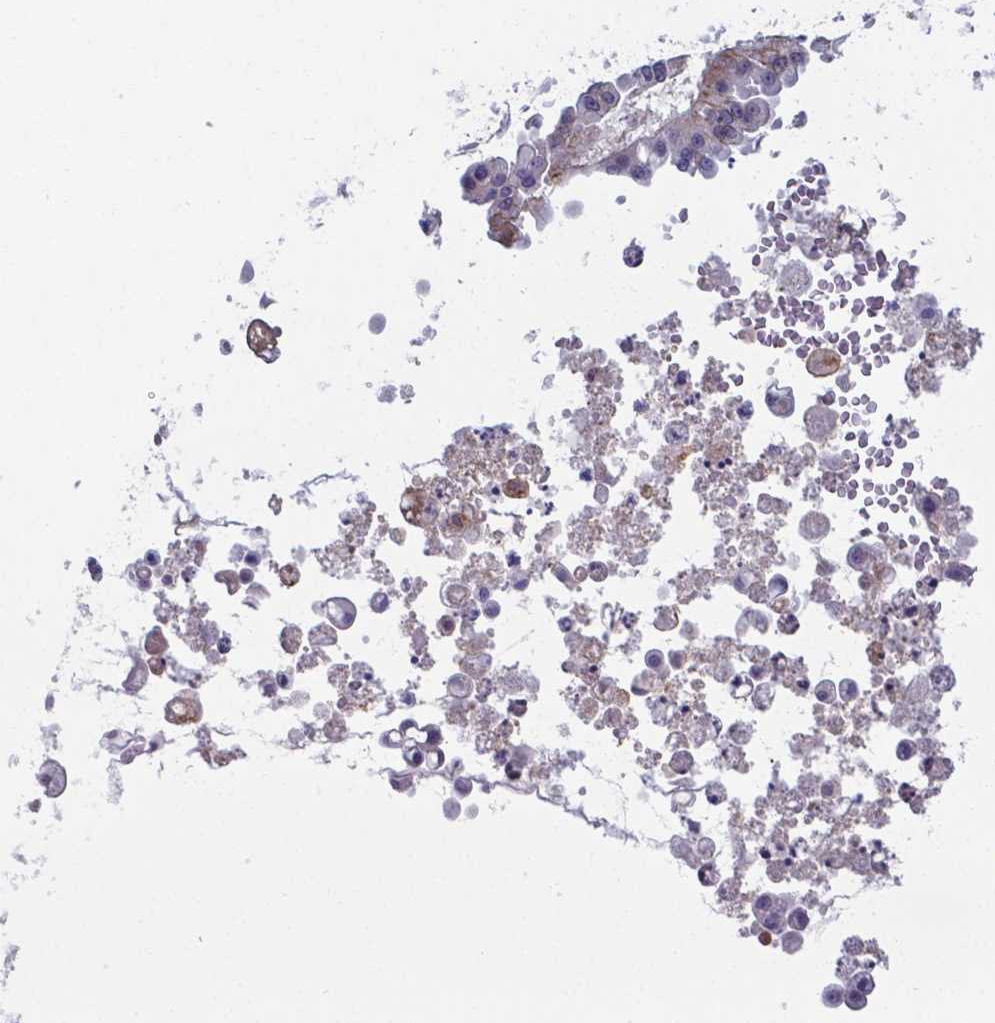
{"staining": {"intensity": "weak", "quantity": "25%-75%", "location": "nuclear"}, "tissue": "ovarian cancer", "cell_type": "Tumor cells", "image_type": "cancer", "snomed": [{"axis": "morphology", "description": "Cystadenocarcinoma, serous, NOS"}, {"axis": "topography", "description": "Ovary"}], "caption": "Ovarian serous cystadenocarcinoma stained with a protein marker exhibits weak staining in tumor cells.", "gene": "UBE2E2", "patient": {"sex": "female", "age": 56}}